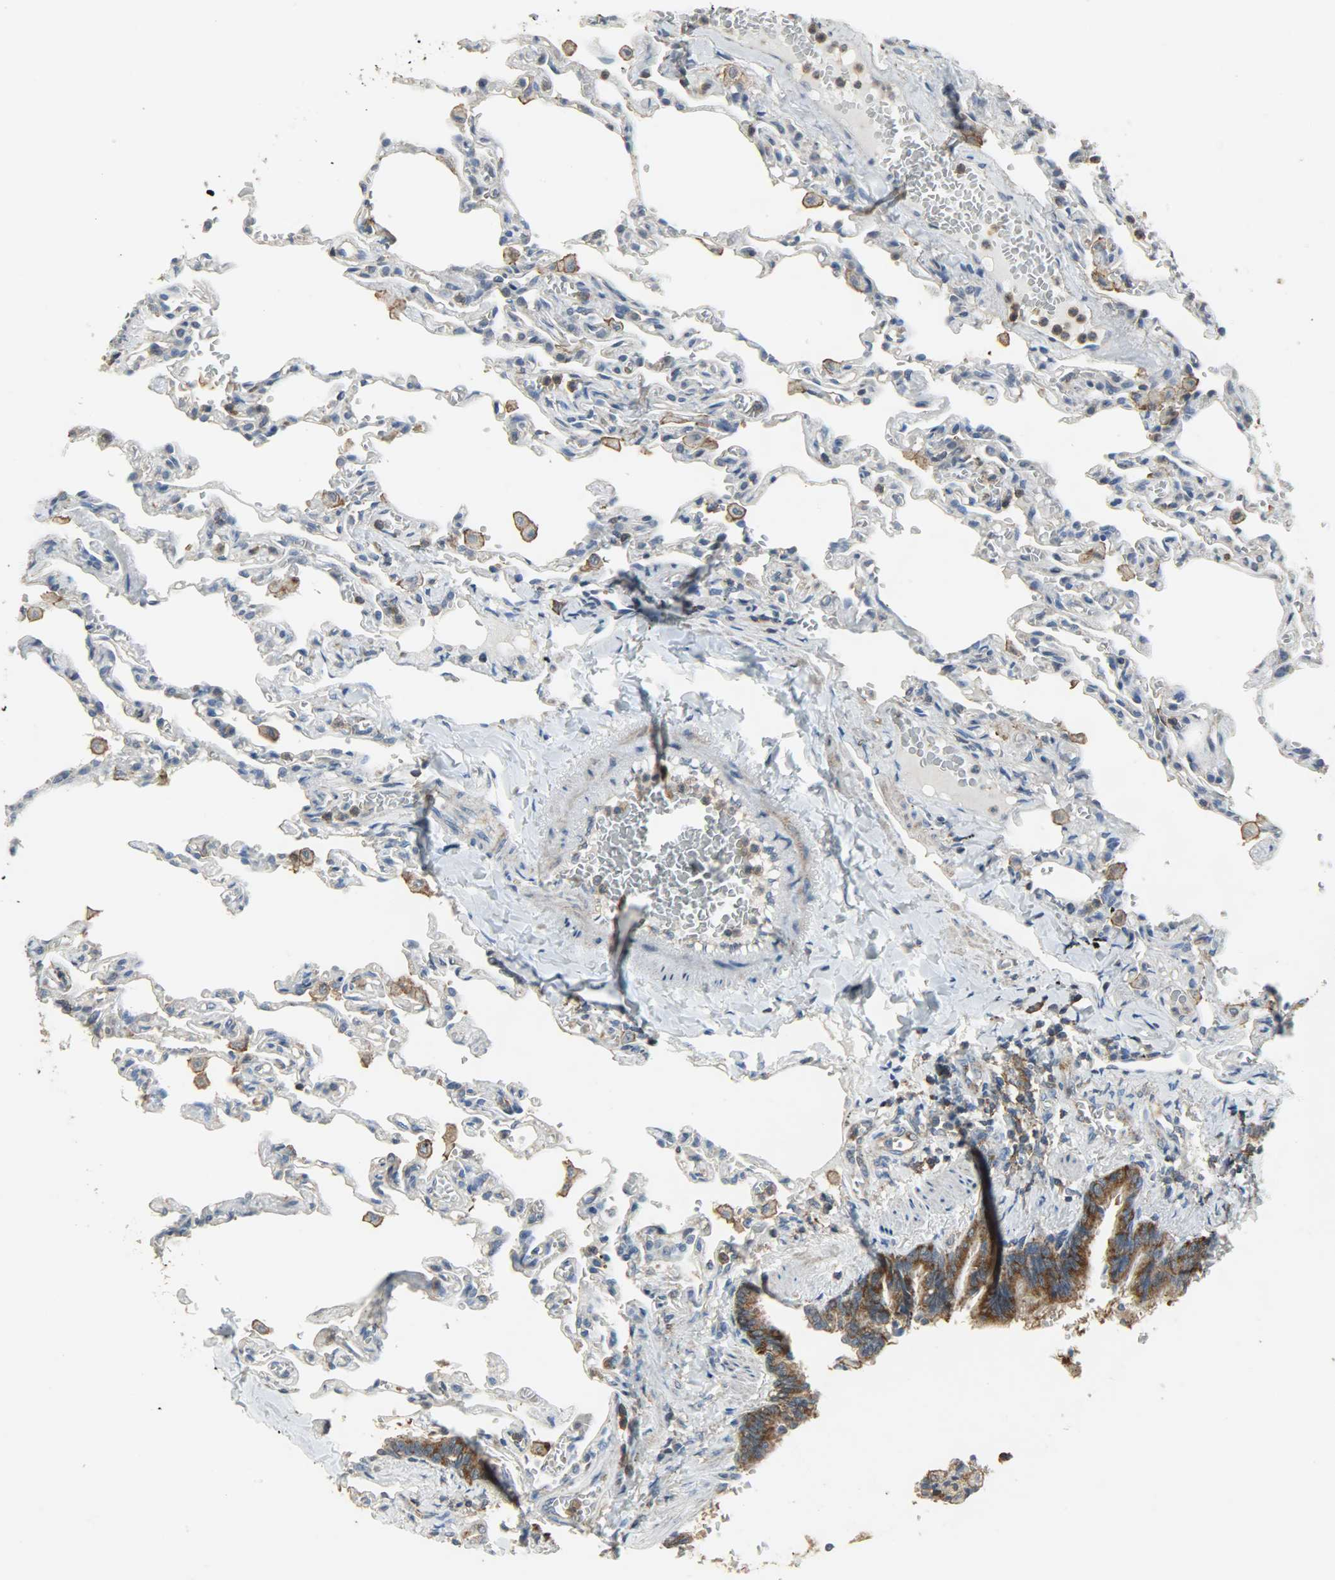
{"staining": {"intensity": "negative", "quantity": "none", "location": "none"}, "tissue": "lung", "cell_type": "Alveolar cells", "image_type": "normal", "snomed": [{"axis": "morphology", "description": "Normal tissue, NOS"}, {"axis": "topography", "description": "Lung"}], "caption": "Immunohistochemistry micrograph of unremarkable lung: lung stained with DAB displays no significant protein positivity in alveolar cells. (Brightfield microscopy of DAB immunohistochemistry at high magnification).", "gene": "DNAJA4", "patient": {"sex": "male", "age": 21}}